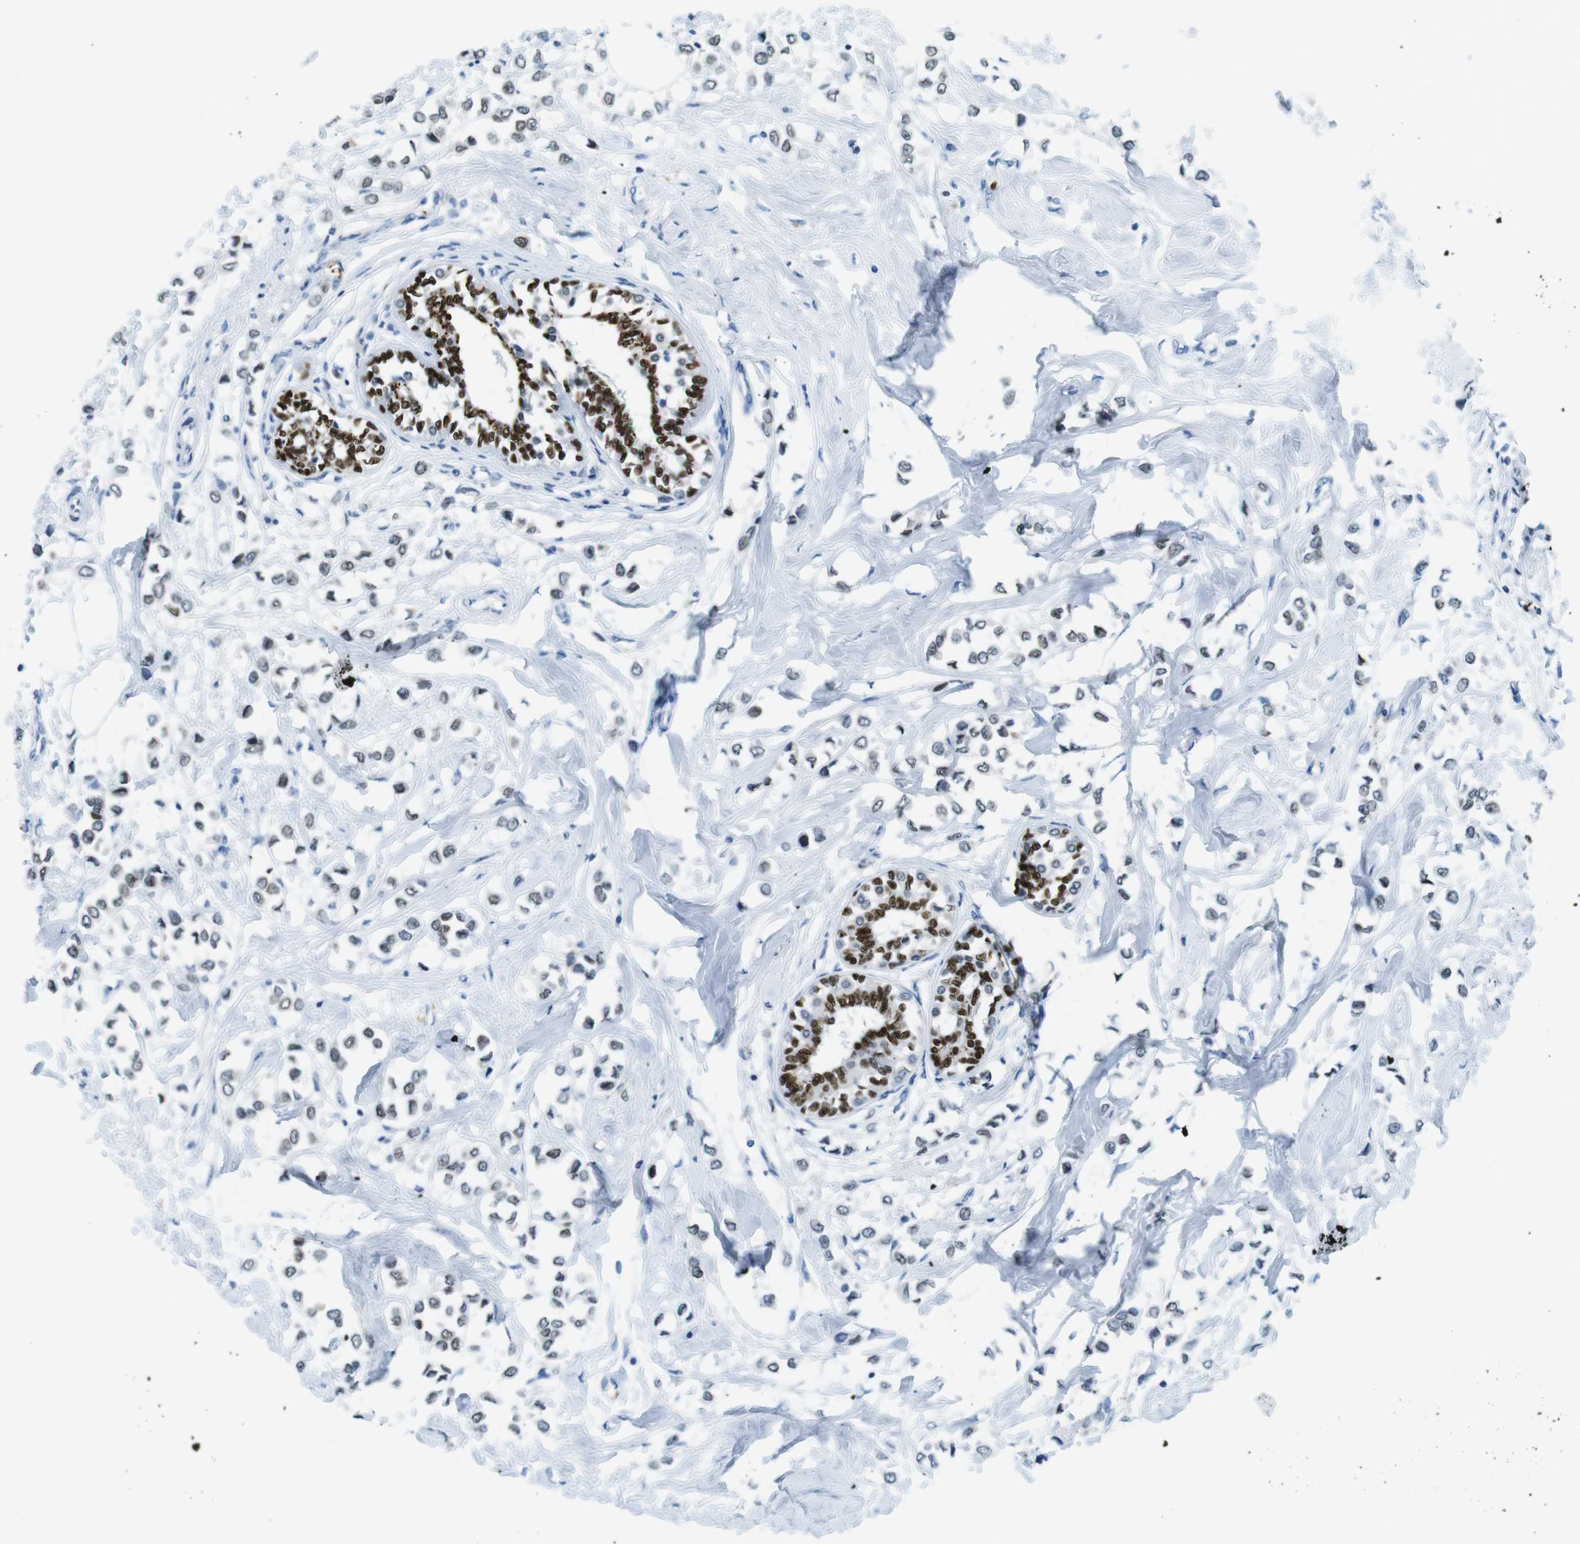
{"staining": {"intensity": "negative", "quantity": "none", "location": "none"}, "tissue": "breast cancer", "cell_type": "Tumor cells", "image_type": "cancer", "snomed": [{"axis": "morphology", "description": "Lobular carcinoma"}, {"axis": "topography", "description": "Breast"}], "caption": "Immunohistochemistry (IHC) image of neoplastic tissue: human breast cancer stained with DAB (3,3'-diaminobenzidine) shows no significant protein positivity in tumor cells.", "gene": "TFAP2C", "patient": {"sex": "female", "age": 51}}